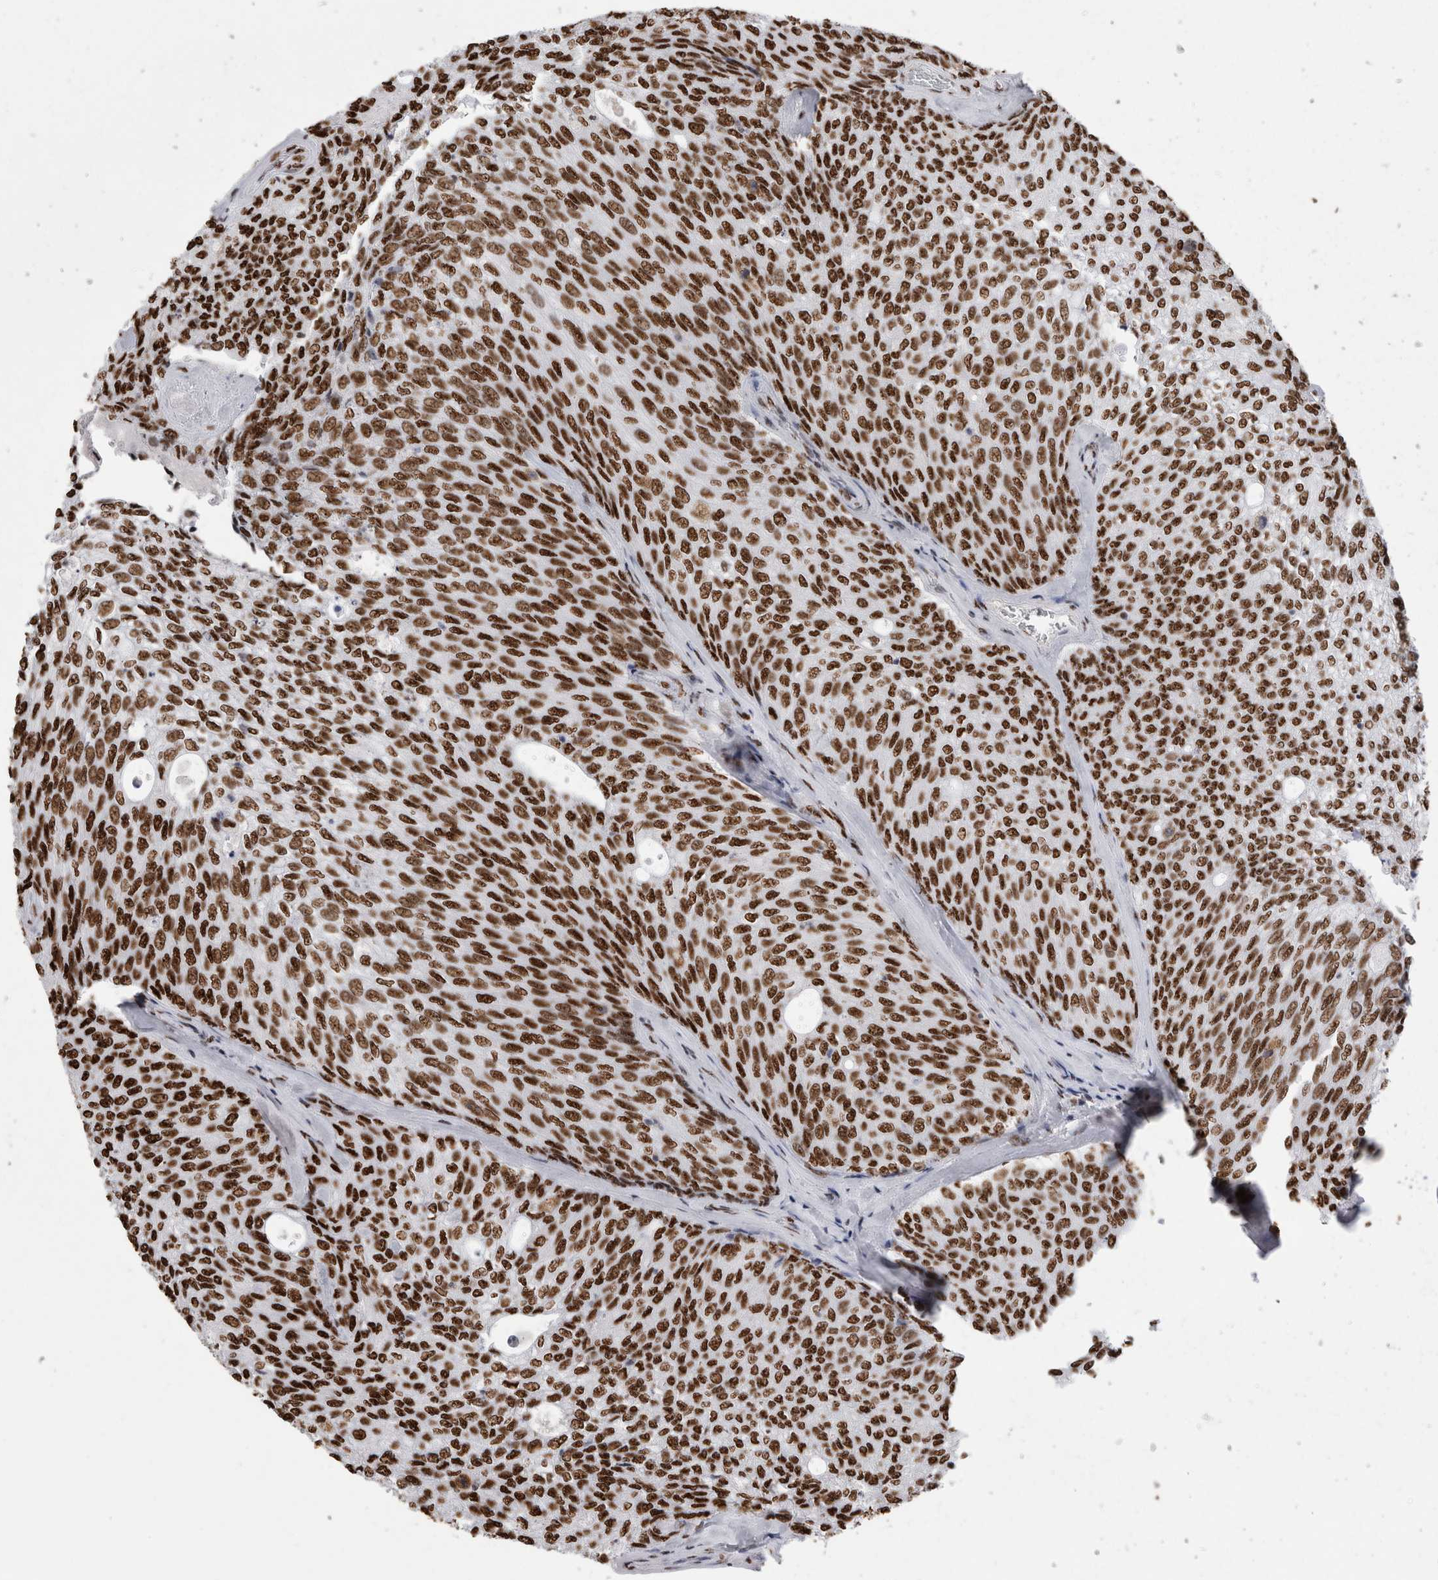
{"staining": {"intensity": "strong", "quantity": ">75%", "location": "nuclear"}, "tissue": "urothelial cancer", "cell_type": "Tumor cells", "image_type": "cancer", "snomed": [{"axis": "morphology", "description": "Urothelial carcinoma, Low grade"}, {"axis": "topography", "description": "Urinary bladder"}], "caption": "IHC micrograph of urothelial carcinoma (low-grade) stained for a protein (brown), which displays high levels of strong nuclear staining in approximately >75% of tumor cells.", "gene": "ALPK3", "patient": {"sex": "female", "age": 79}}